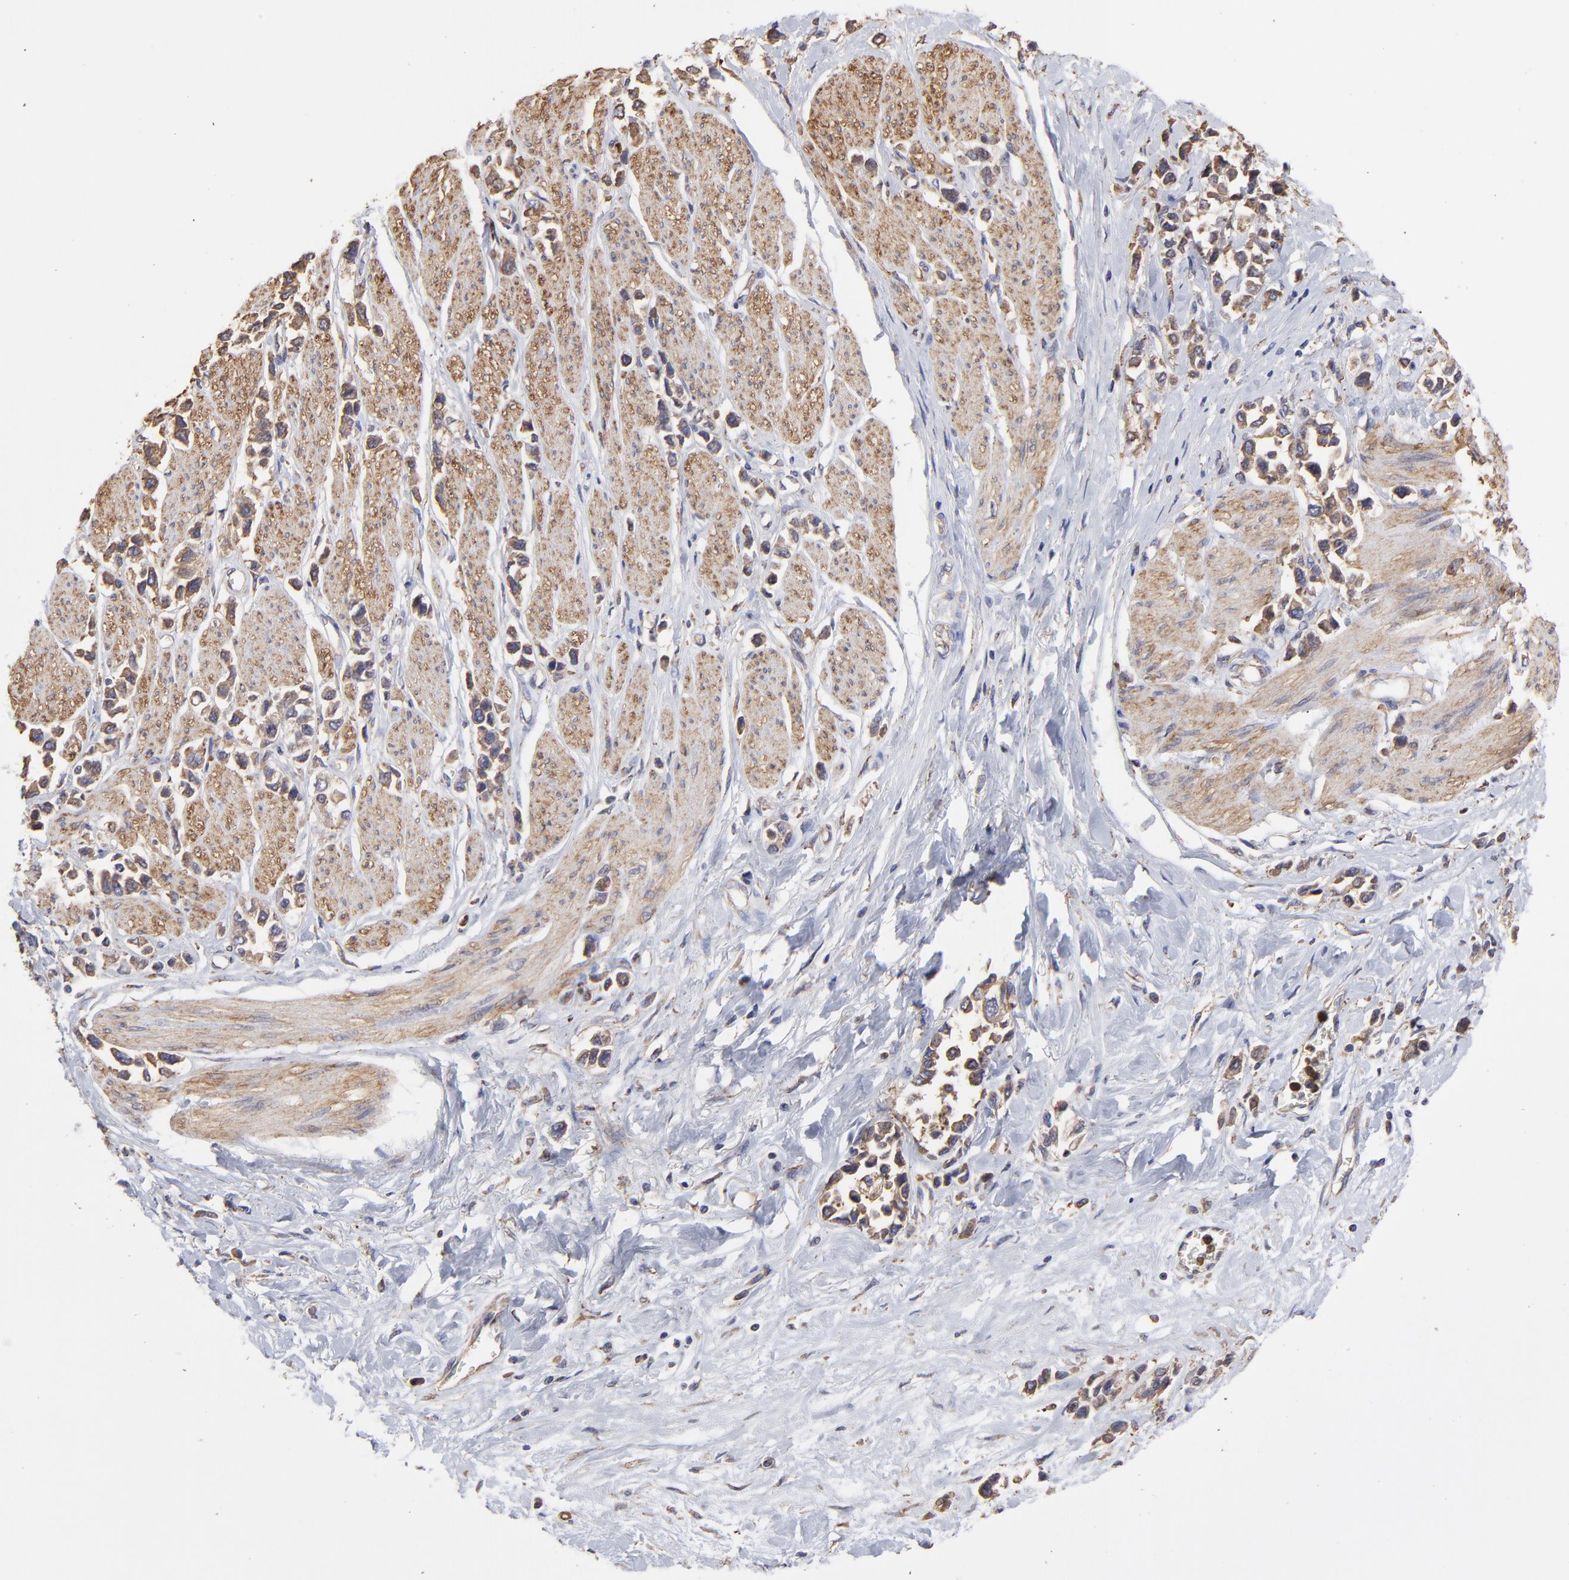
{"staining": {"intensity": "moderate", "quantity": ">75%", "location": "cytoplasmic/membranous"}, "tissue": "stomach cancer", "cell_type": "Tumor cells", "image_type": "cancer", "snomed": [{"axis": "morphology", "description": "Adenocarcinoma, NOS"}, {"axis": "topography", "description": "Stomach, upper"}], "caption": "Immunohistochemistry (IHC) photomicrograph of neoplastic tissue: human adenocarcinoma (stomach) stained using immunohistochemistry reveals medium levels of moderate protein expression localized specifically in the cytoplasmic/membranous of tumor cells, appearing as a cytoplasmic/membranous brown color.", "gene": "PFKM", "patient": {"sex": "male", "age": 76}}